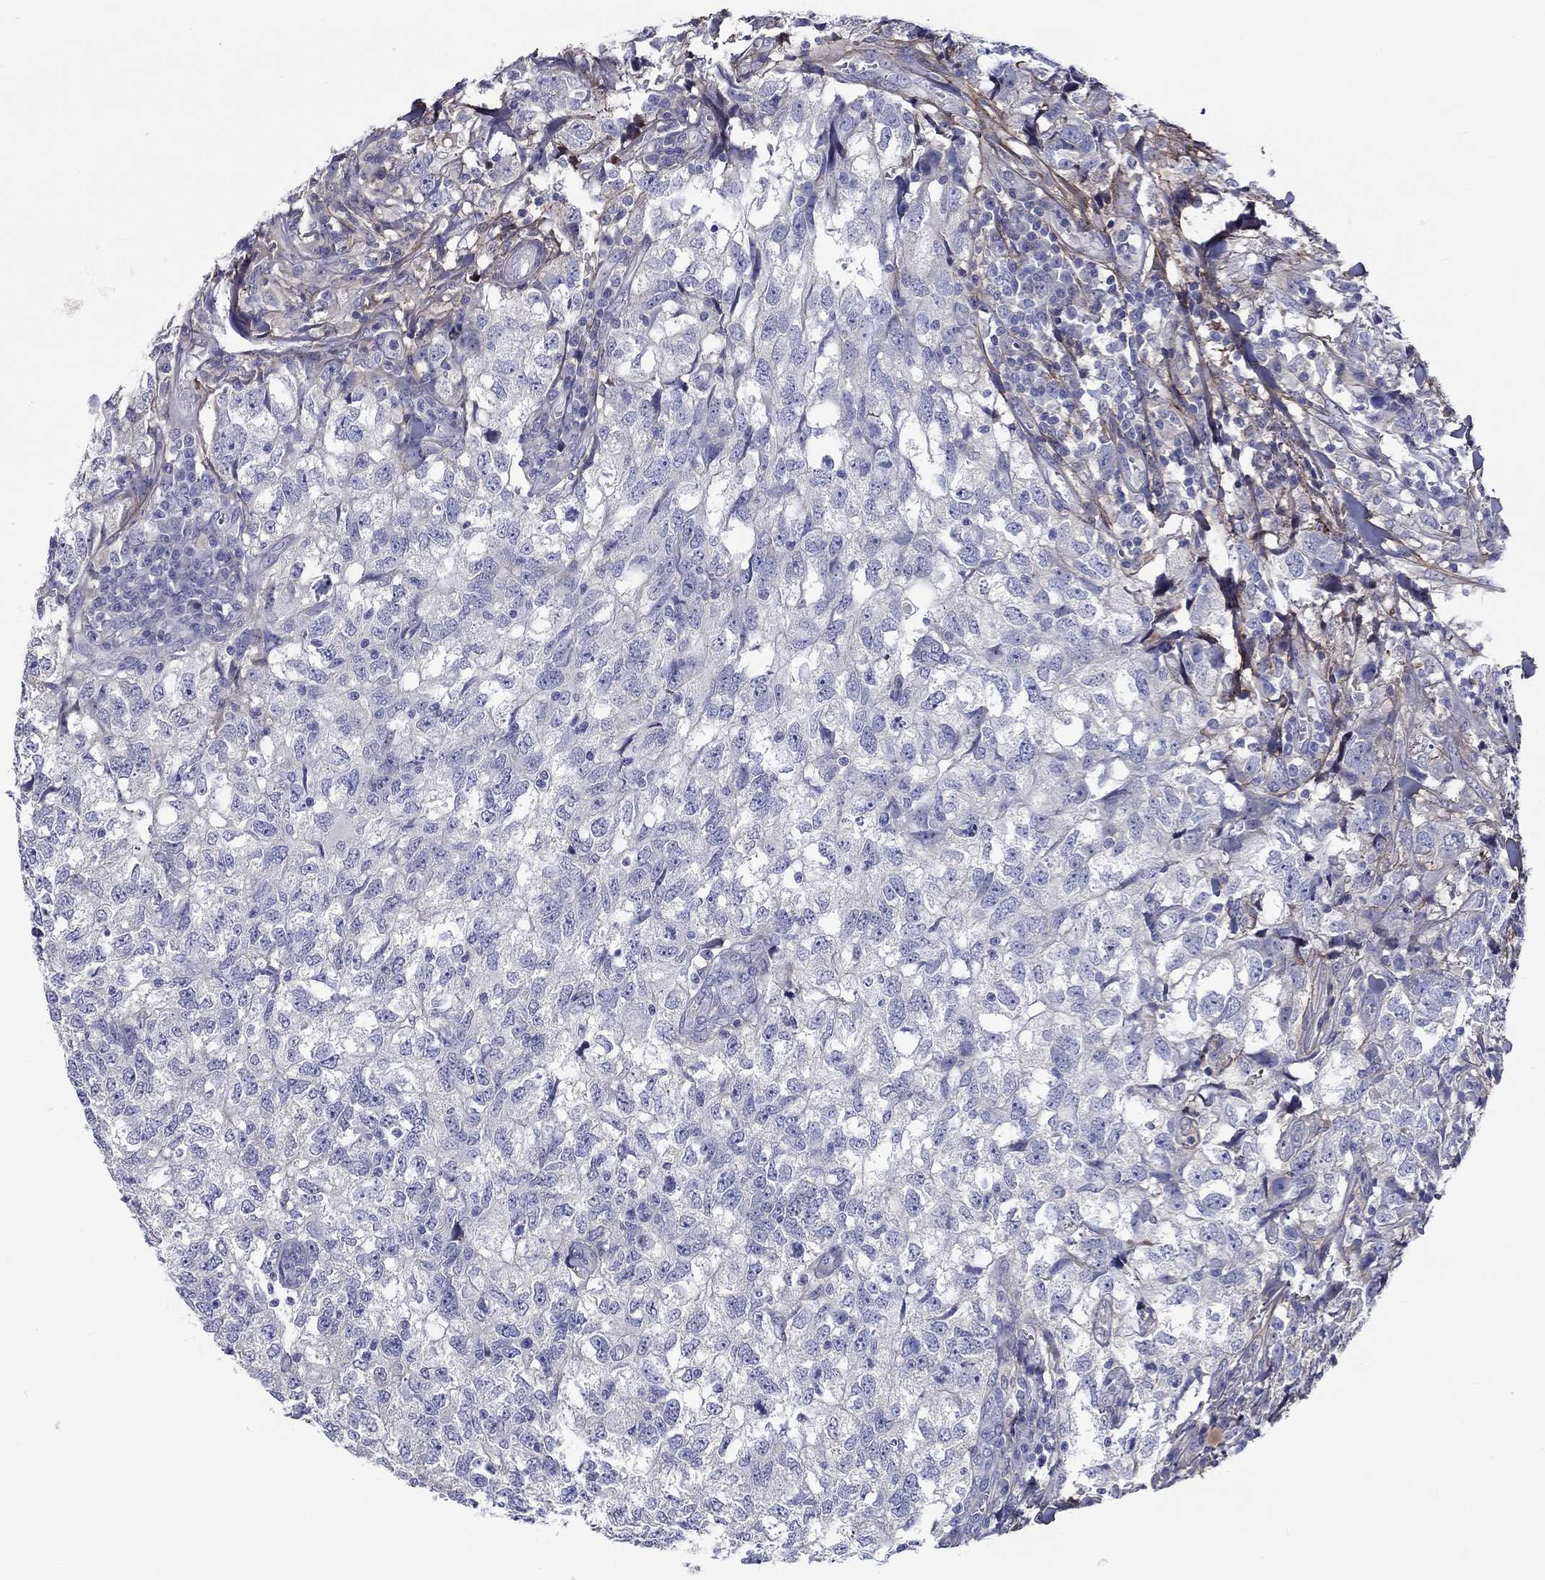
{"staining": {"intensity": "negative", "quantity": "none", "location": "none"}, "tissue": "breast cancer", "cell_type": "Tumor cells", "image_type": "cancer", "snomed": [{"axis": "morphology", "description": "Duct carcinoma"}, {"axis": "topography", "description": "Breast"}], "caption": "Protein analysis of breast cancer (intraductal carcinoma) exhibits no significant positivity in tumor cells.", "gene": "TGFBI", "patient": {"sex": "female", "age": 30}}